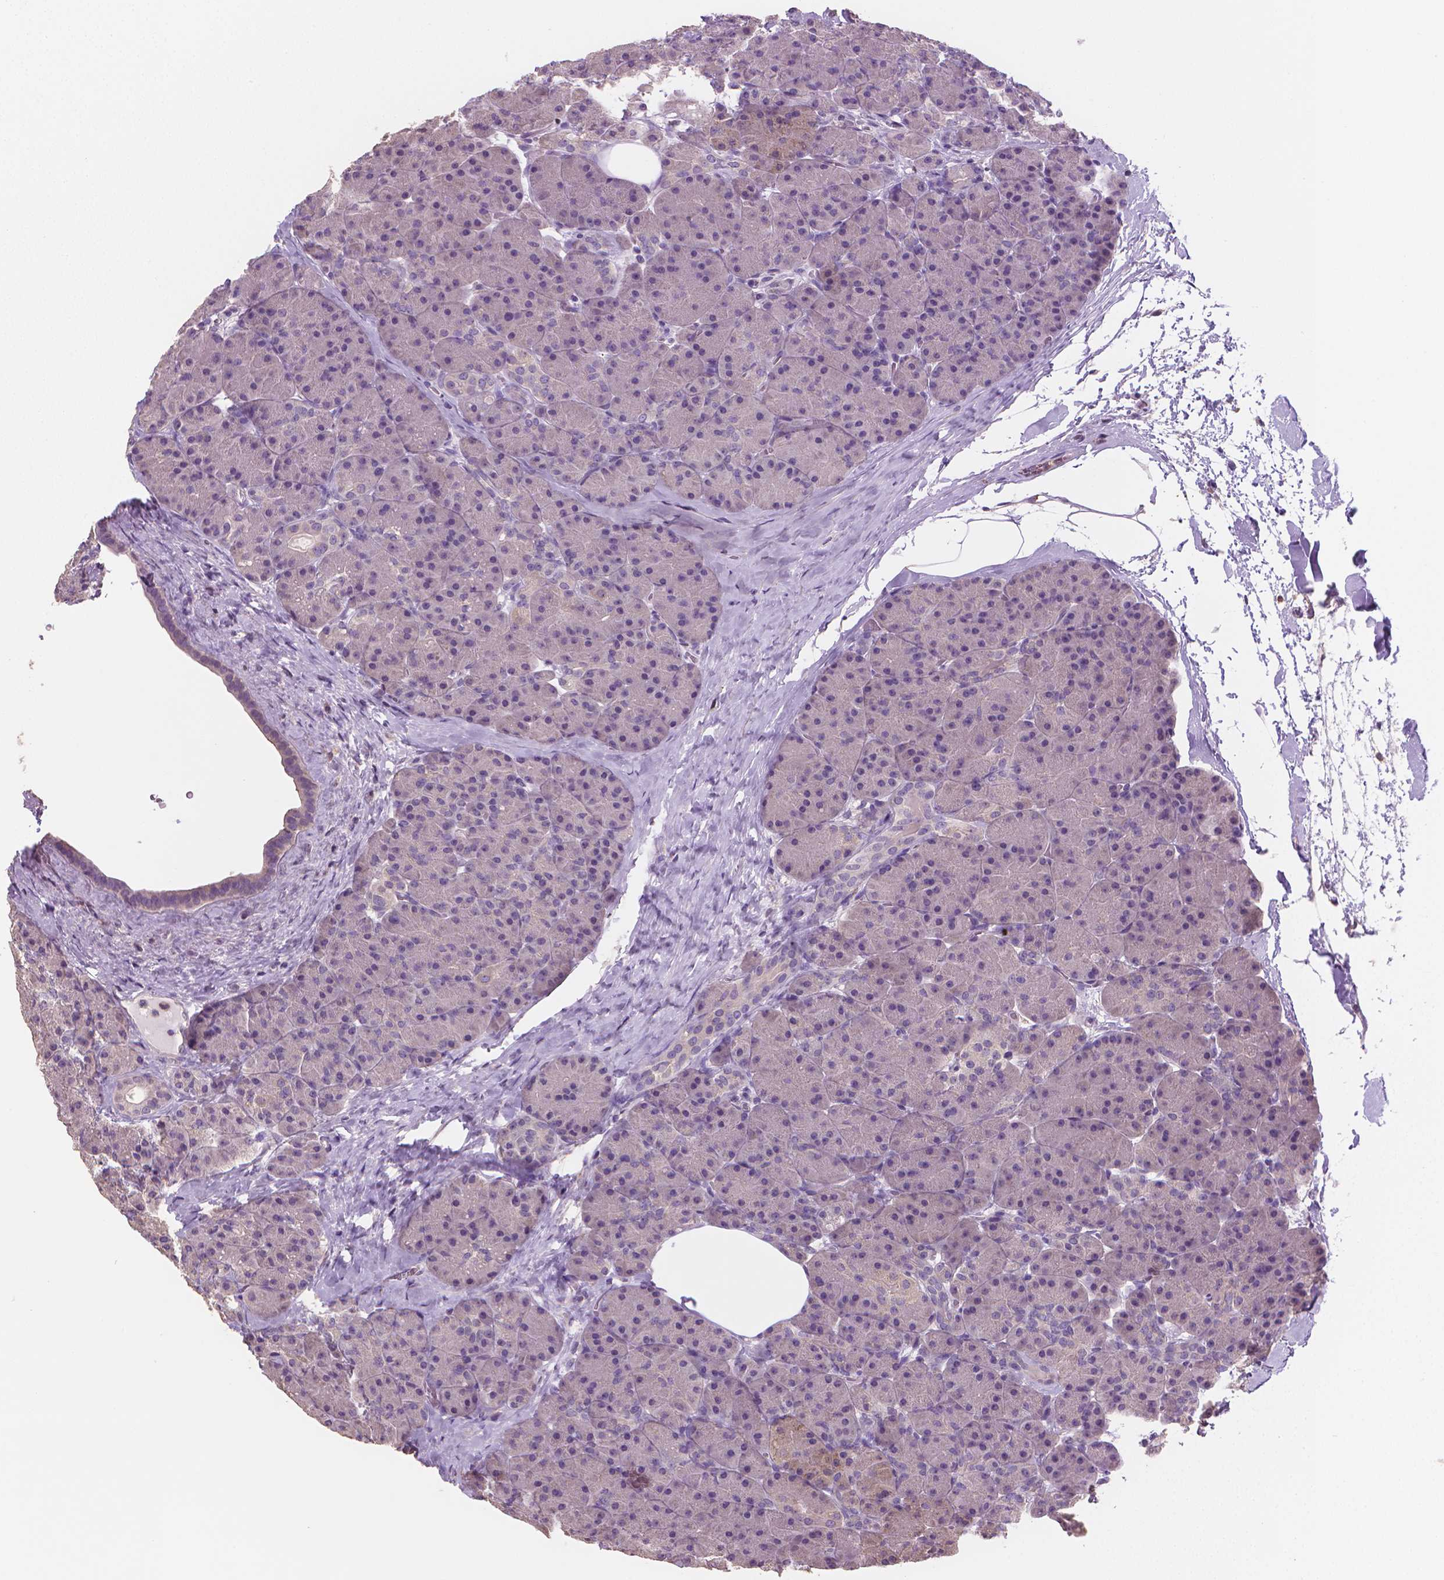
{"staining": {"intensity": "negative", "quantity": "none", "location": "none"}, "tissue": "pancreas", "cell_type": "Exocrine glandular cells", "image_type": "normal", "snomed": [{"axis": "morphology", "description": "Normal tissue, NOS"}, {"axis": "topography", "description": "Pancreas"}], "caption": "Pancreas stained for a protein using immunohistochemistry (IHC) displays no staining exocrine glandular cells.", "gene": "CATIP", "patient": {"sex": "male", "age": 57}}